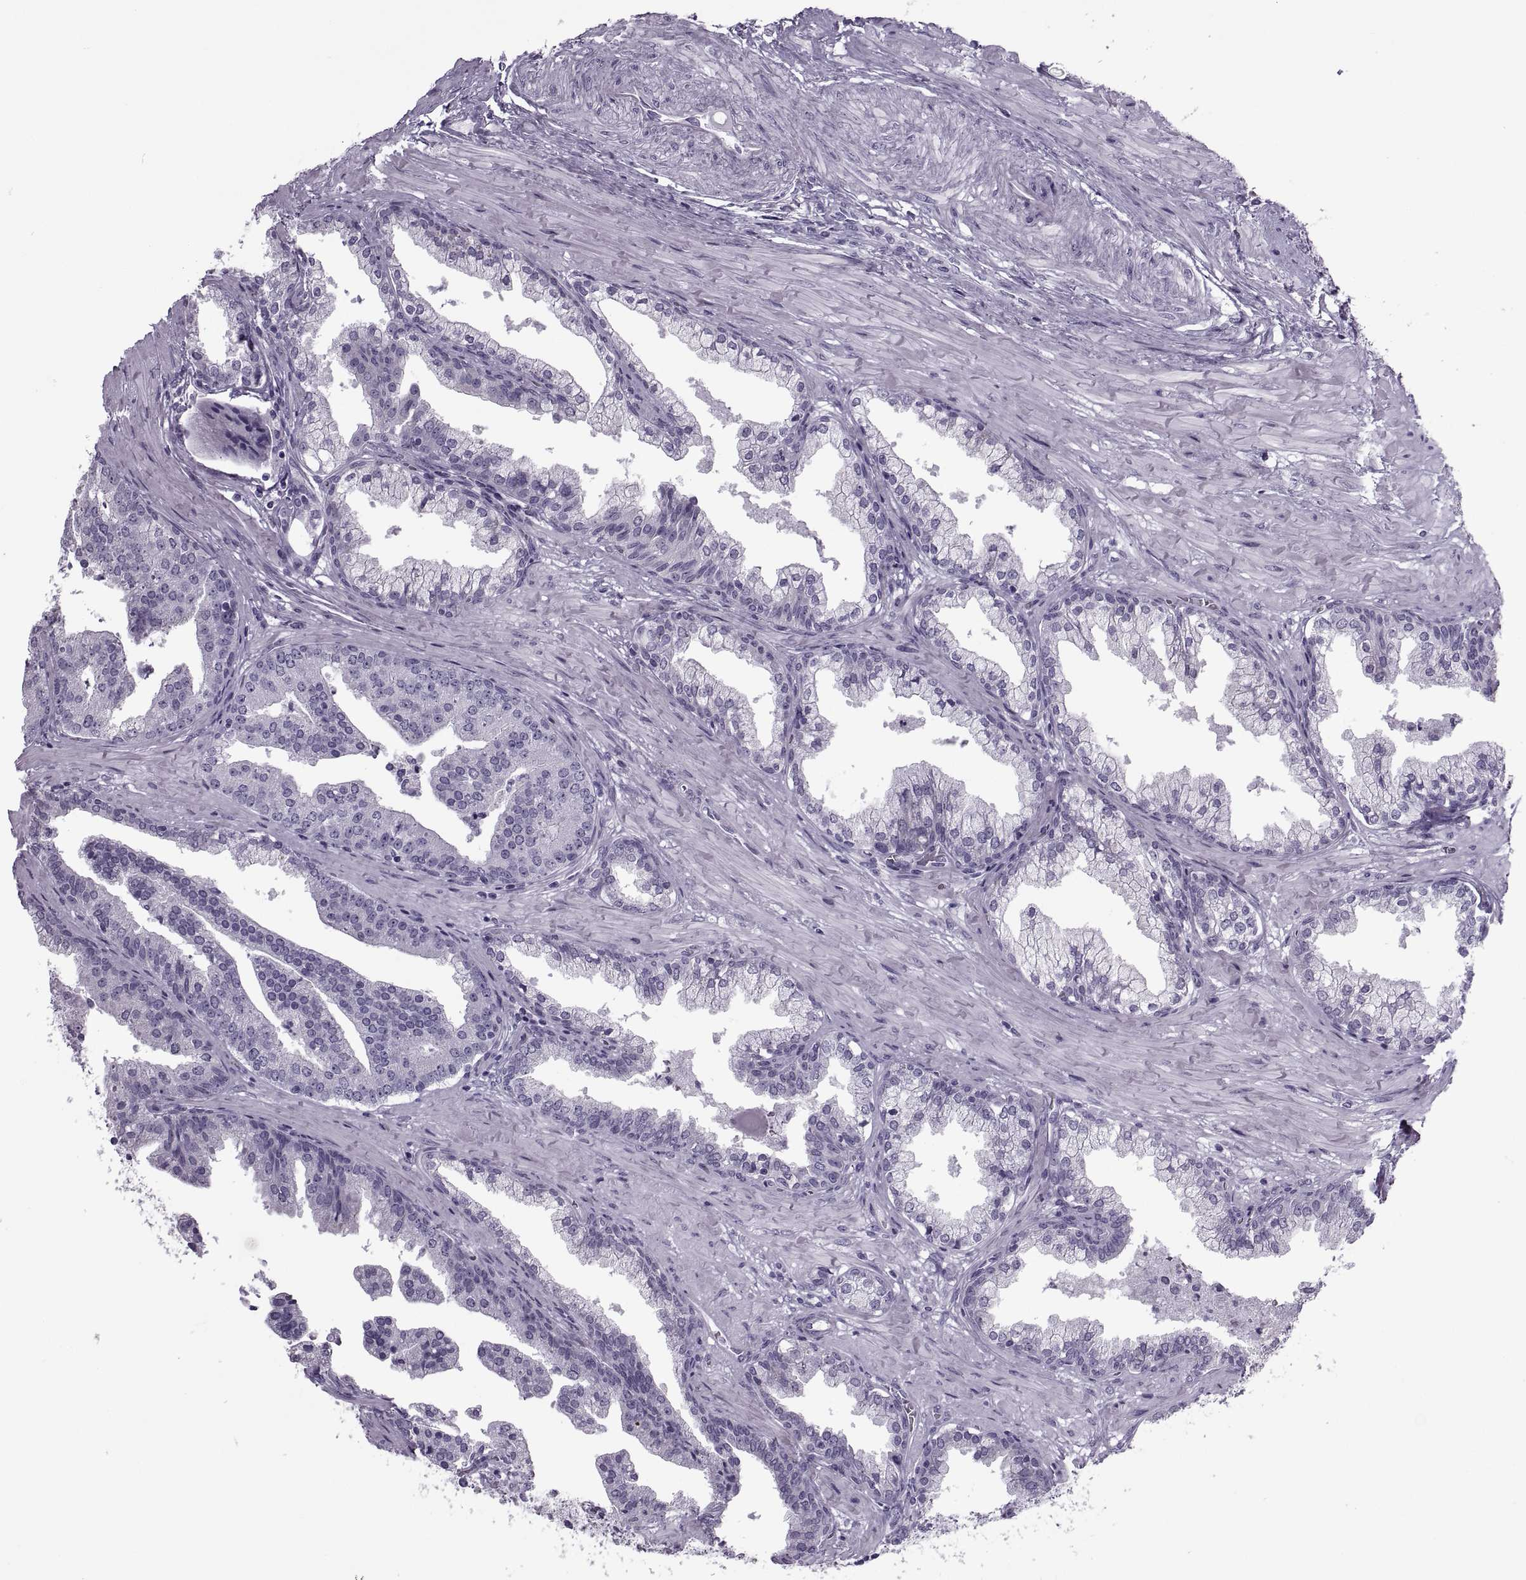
{"staining": {"intensity": "negative", "quantity": "none", "location": "none"}, "tissue": "prostate cancer", "cell_type": "Tumor cells", "image_type": "cancer", "snomed": [{"axis": "morphology", "description": "Adenocarcinoma, NOS"}, {"axis": "topography", "description": "Prostate and seminal vesicle, NOS"}, {"axis": "topography", "description": "Prostate"}], "caption": "The micrograph reveals no significant positivity in tumor cells of adenocarcinoma (prostate). The staining is performed using DAB (3,3'-diaminobenzidine) brown chromogen with nuclei counter-stained in using hematoxylin.", "gene": "RLBP1", "patient": {"sex": "male", "age": 44}}